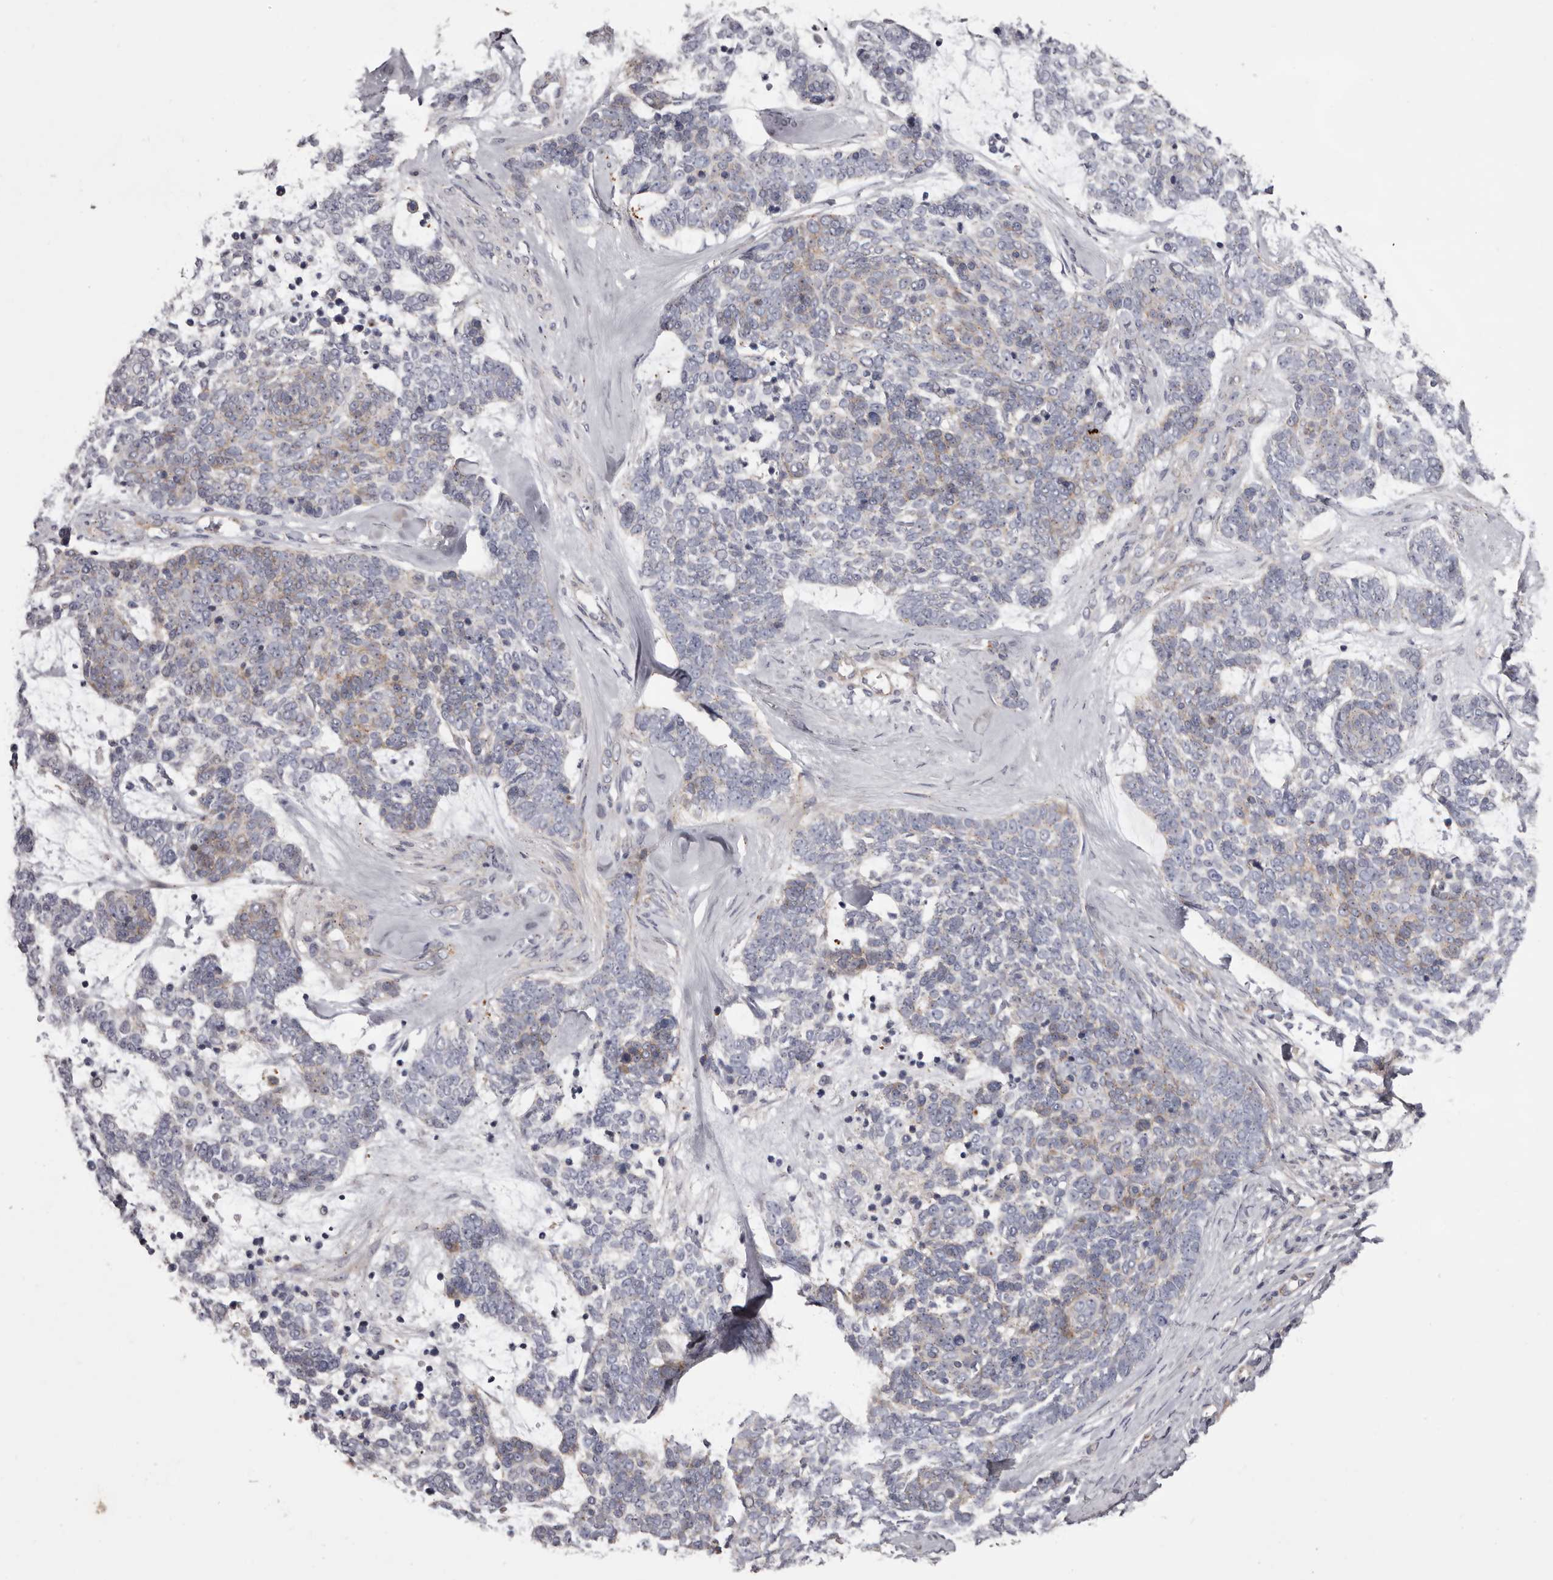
{"staining": {"intensity": "weak", "quantity": "<25%", "location": "cytoplasmic/membranous"}, "tissue": "skin cancer", "cell_type": "Tumor cells", "image_type": "cancer", "snomed": [{"axis": "morphology", "description": "Basal cell carcinoma"}, {"axis": "topography", "description": "Skin"}], "caption": "The IHC histopathology image has no significant positivity in tumor cells of skin basal cell carcinoma tissue.", "gene": "PEG10", "patient": {"sex": "female", "age": 81}}